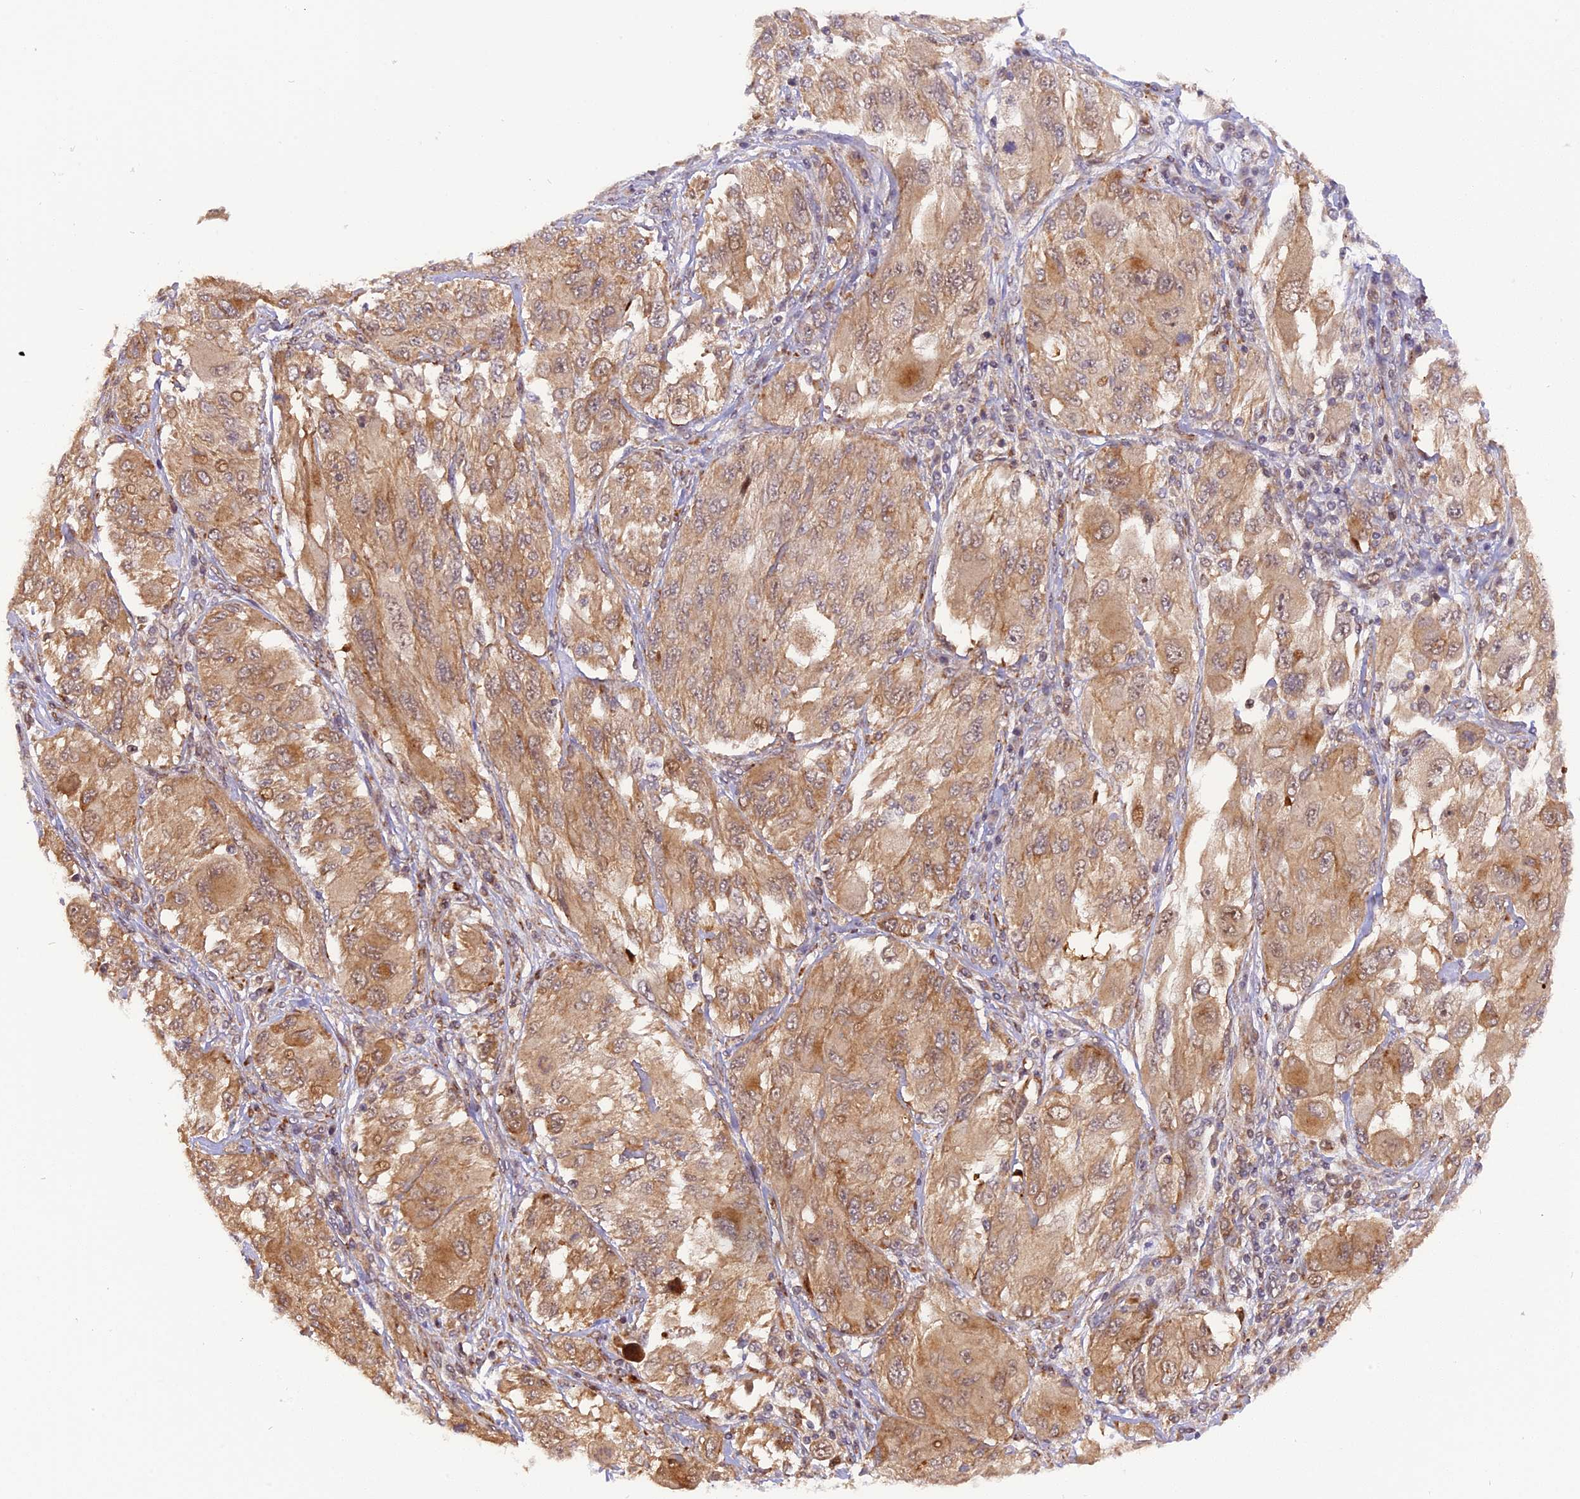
{"staining": {"intensity": "moderate", "quantity": ">75%", "location": "cytoplasmic/membranous"}, "tissue": "melanoma", "cell_type": "Tumor cells", "image_type": "cancer", "snomed": [{"axis": "morphology", "description": "Malignant melanoma, NOS"}, {"axis": "topography", "description": "Skin"}], "caption": "The immunohistochemical stain shows moderate cytoplasmic/membranous staining in tumor cells of malignant melanoma tissue.", "gene": "SAMD4A", "patient": {"sex": "female", "age": 91}}